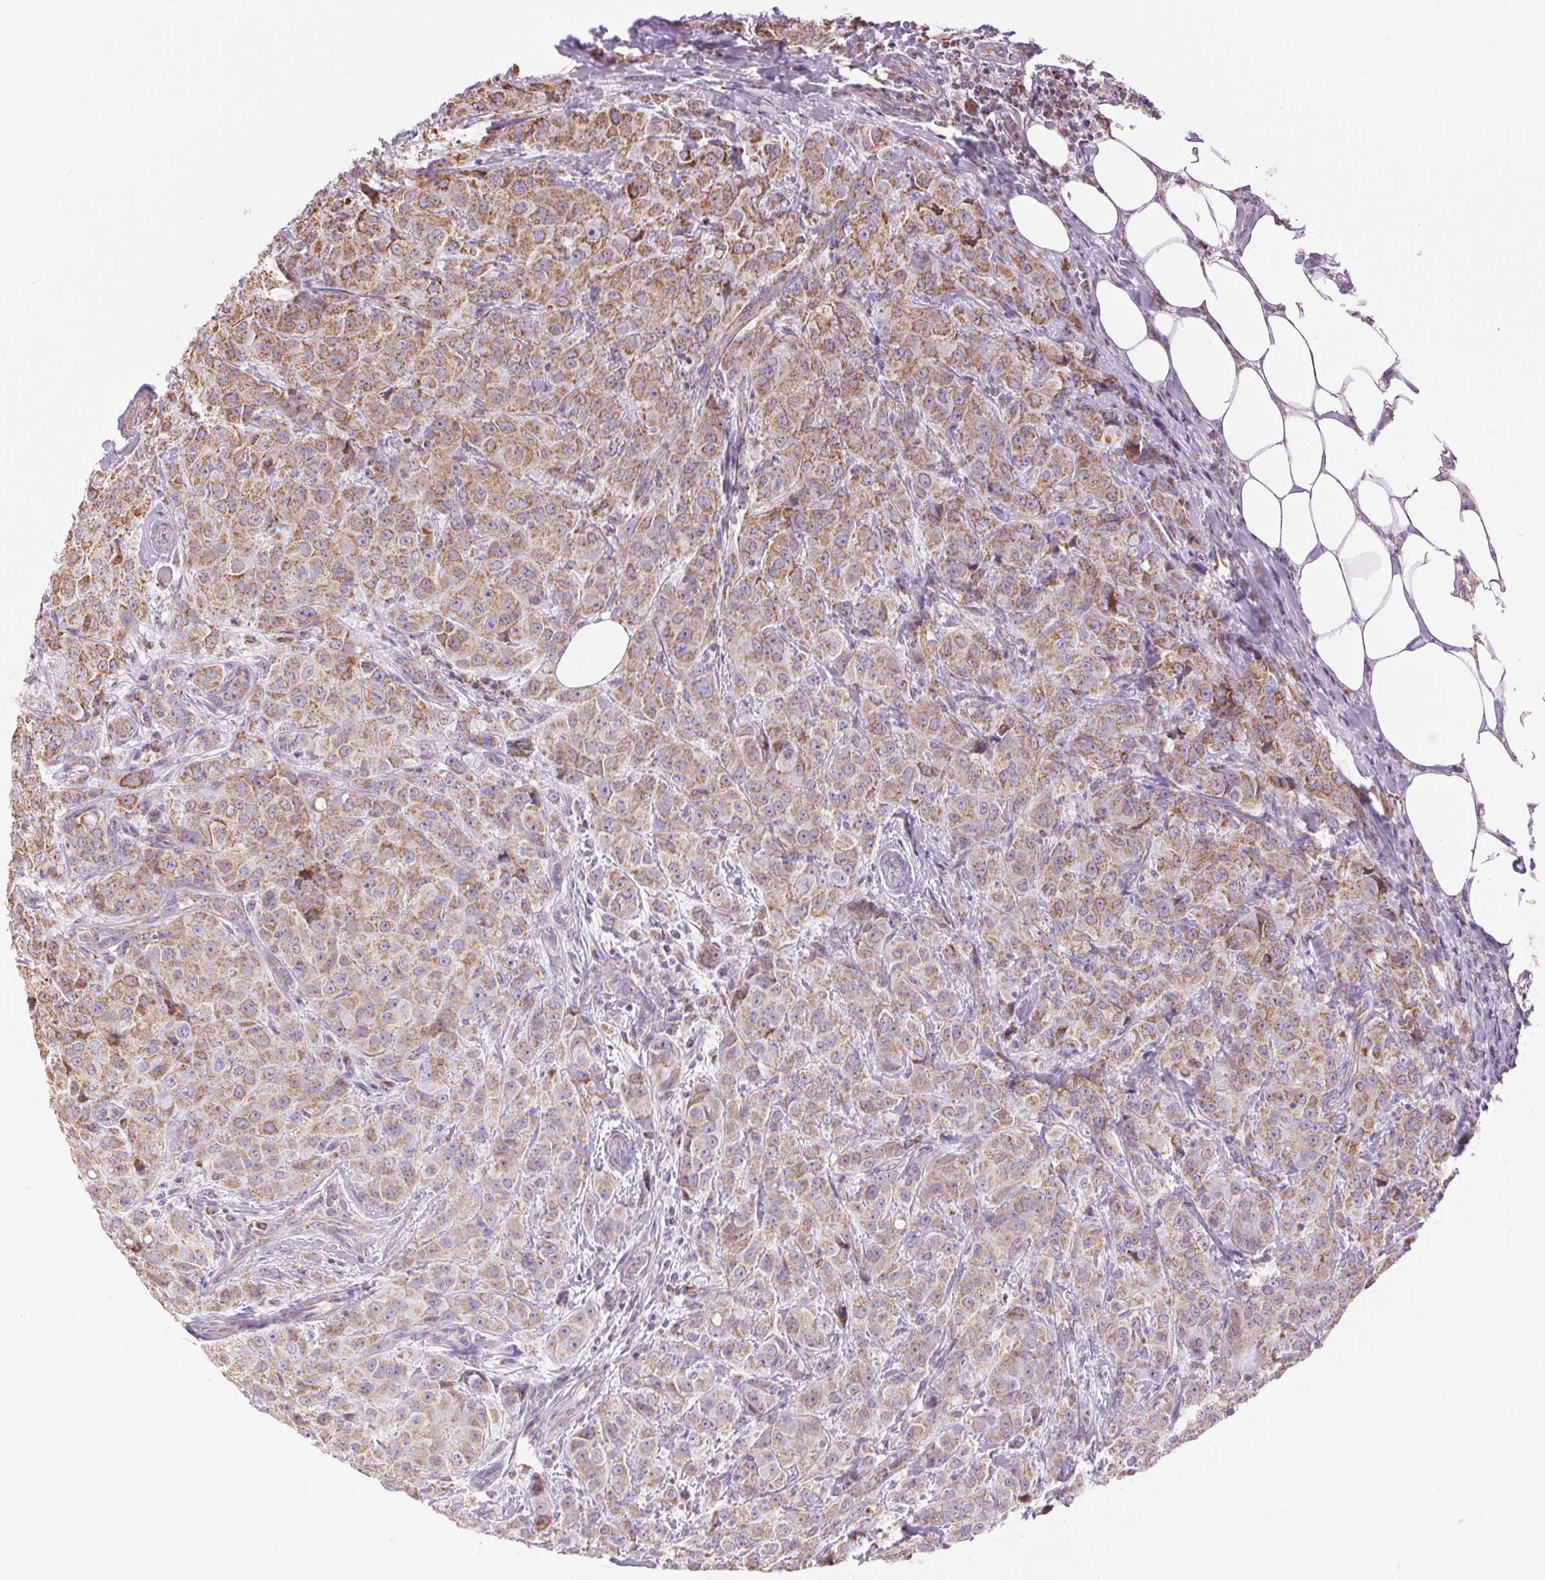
{"staining": {"intensity": "moderate", "quantity": ">75%", "location": "cytoplasmic/membranous"}, "tissue": "breast cancer", "cell_type": "Tumor cells", "image_type": "cancer", "snomed": [{"axis": "morphology", "description": "Normal tissue, NOS"}, {"axis": "morphology", "description": "Duct carcinoma"}, {"axis": "topography", "description": "Breast"}], "caption": "Human breast cancer (intraductal carcinoma) stained with a protein marker shows moderate staining in tumor cells.", "gene": "ATP5PB", "patient": {"sex": "female", "age": 43}}